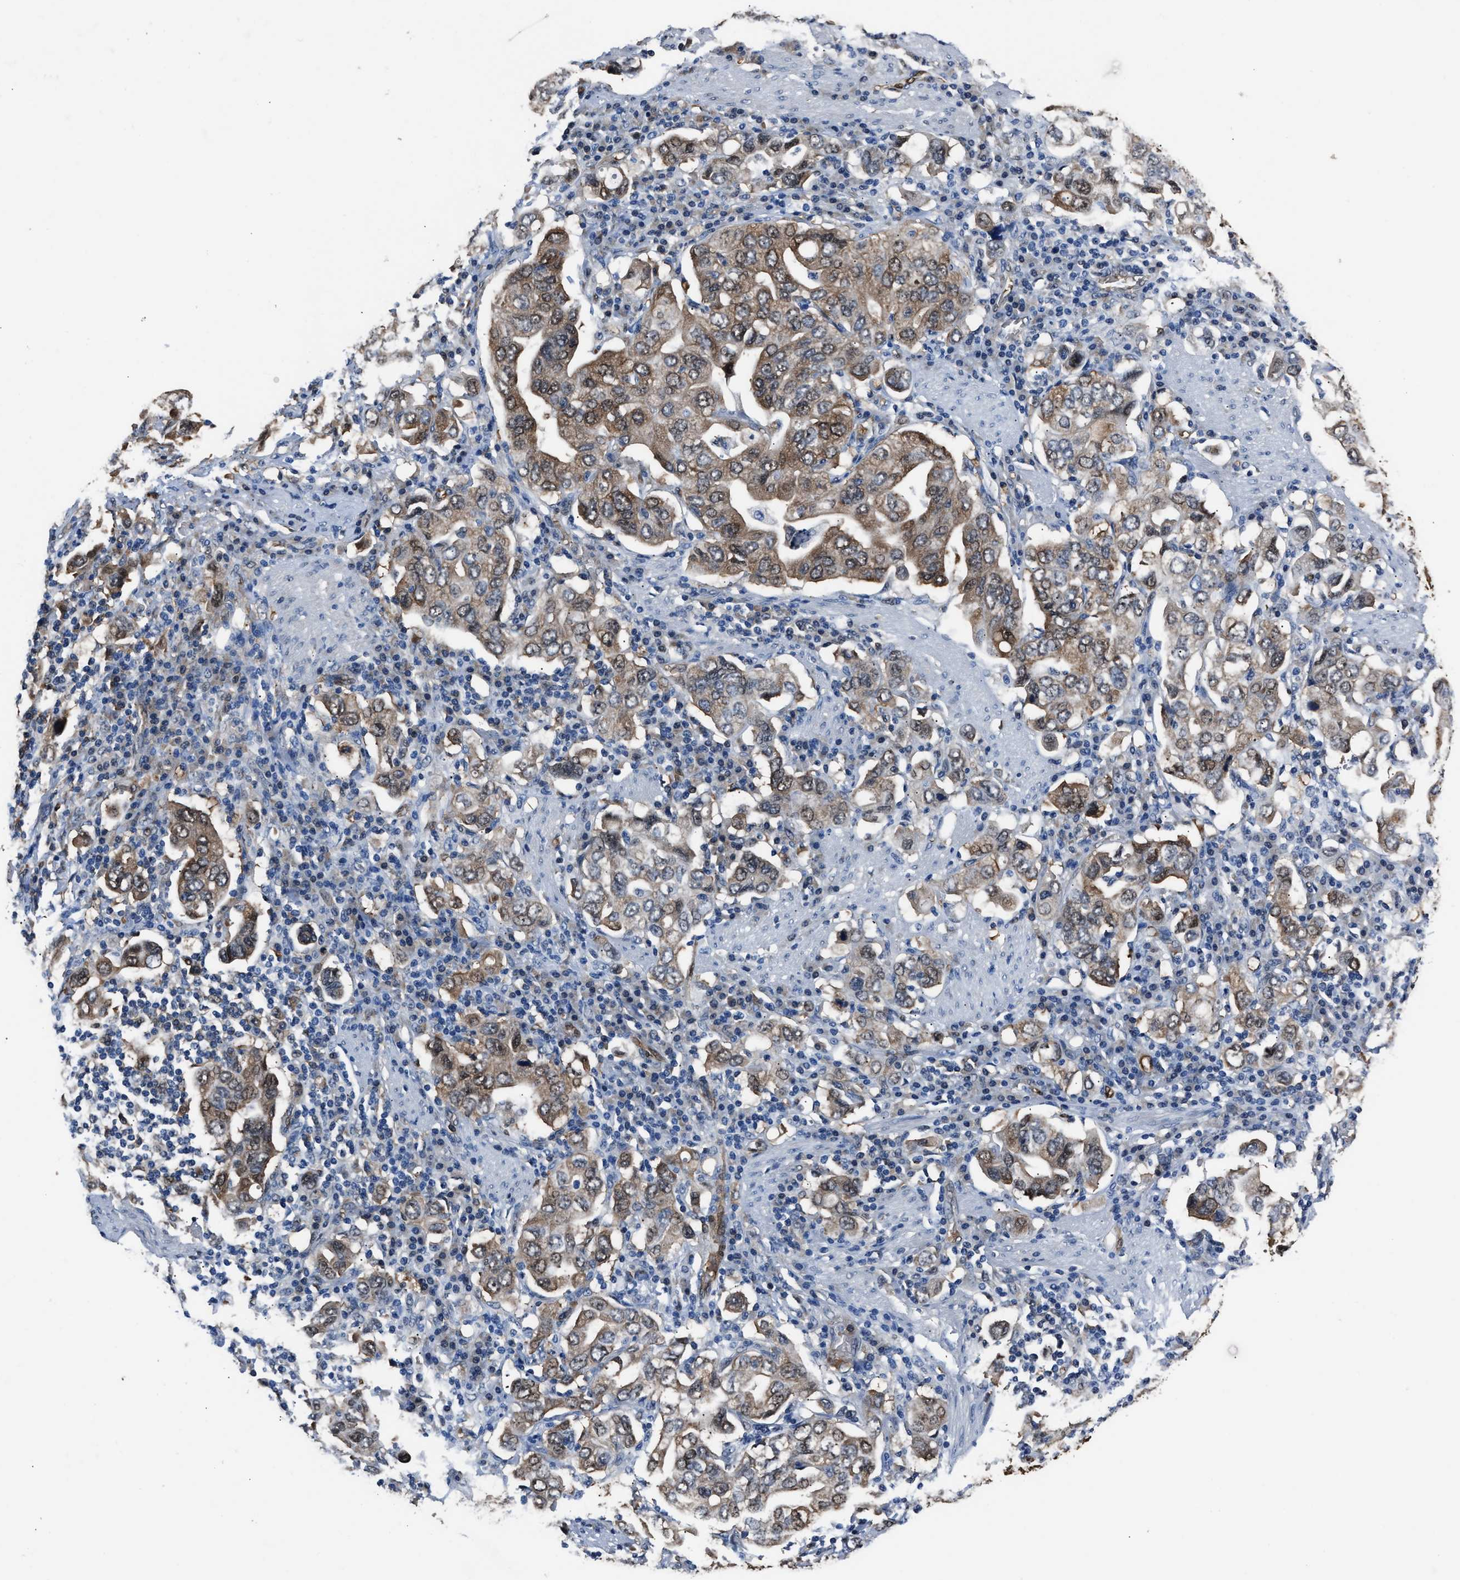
{"staining": {"intensity": "moderate", "quantity": "25%-75%", "location": "cytoplasmic/membranous,nuclear"}, "tissue": "stomach cancer", "cell_type": "Tumor cells", "image_type": "cancer", "snomed": [{"axis": "morphology", "description": "Adenocarcinoma, NOS"}, {"axis": "topography", "description": "Stomach, upper"}], "caption": "This micrograph demonstrates IHC staining of adenocarcinoma (stomach), with medium moderate cytoplasmic/membranous and nuclear staining in approximately 25%-75% of tumor cells.", "gene": "PPA1", "patient": {"sex": "male", "age": 62}}